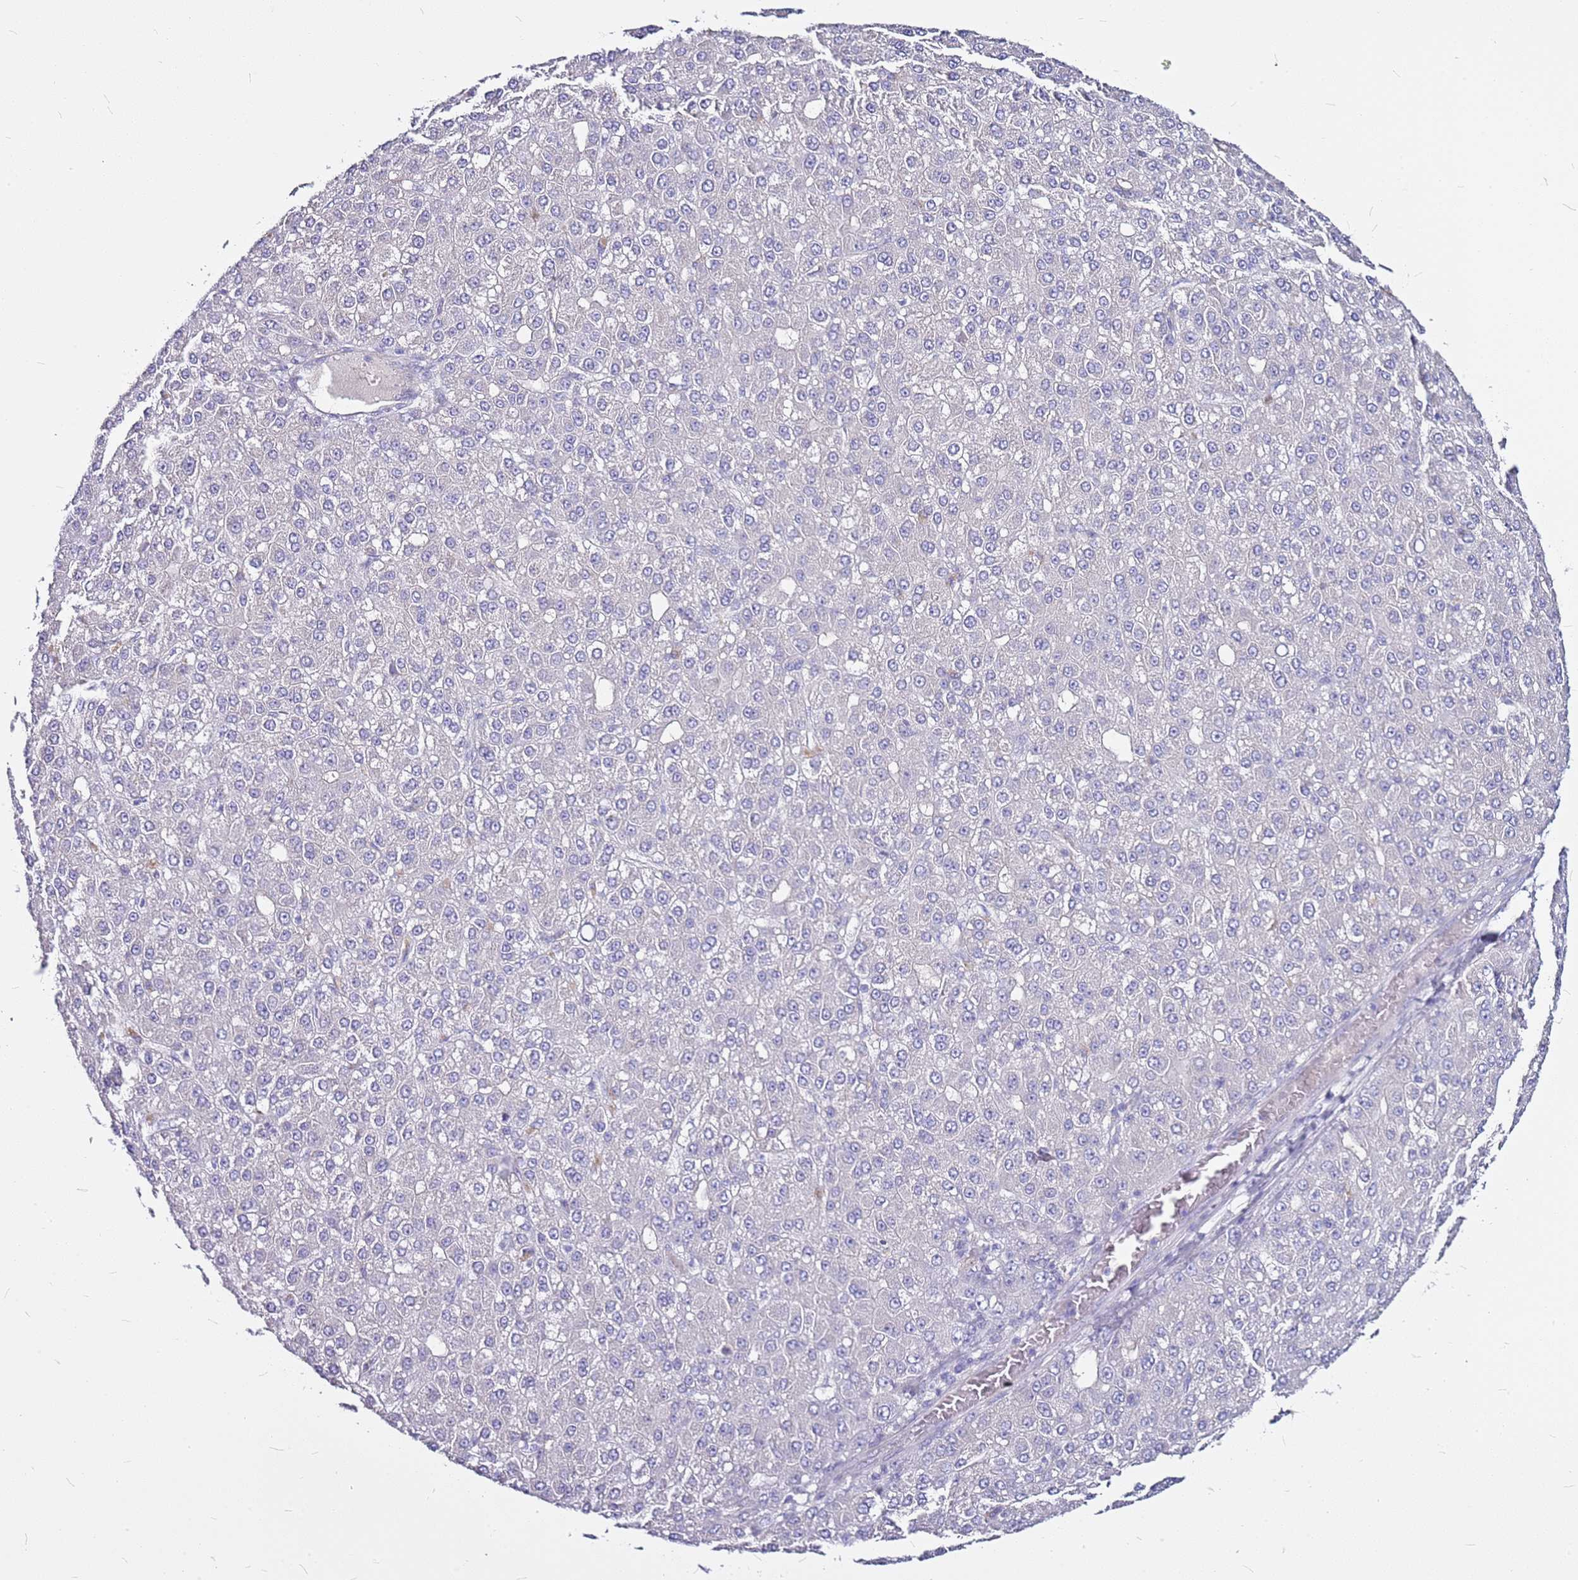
{"staining": {"intensity": "negative", "quantity": "none", "location": "none"}, "tissue": "liver cancer", "cell_type": "Tumor cells", "image_type": "cancer", "snomed": [{"axis": "morphology", "description": "Carcinoma, Hepatocellular, NOS"}, {"axis": "topography", "description": "Liver"}], "caption": "Tumor cells show no significant protein staining in liver hepatocellular carcinoma.", "gene": "CASD1", "patient": {"sex": "male", "age": 67}}